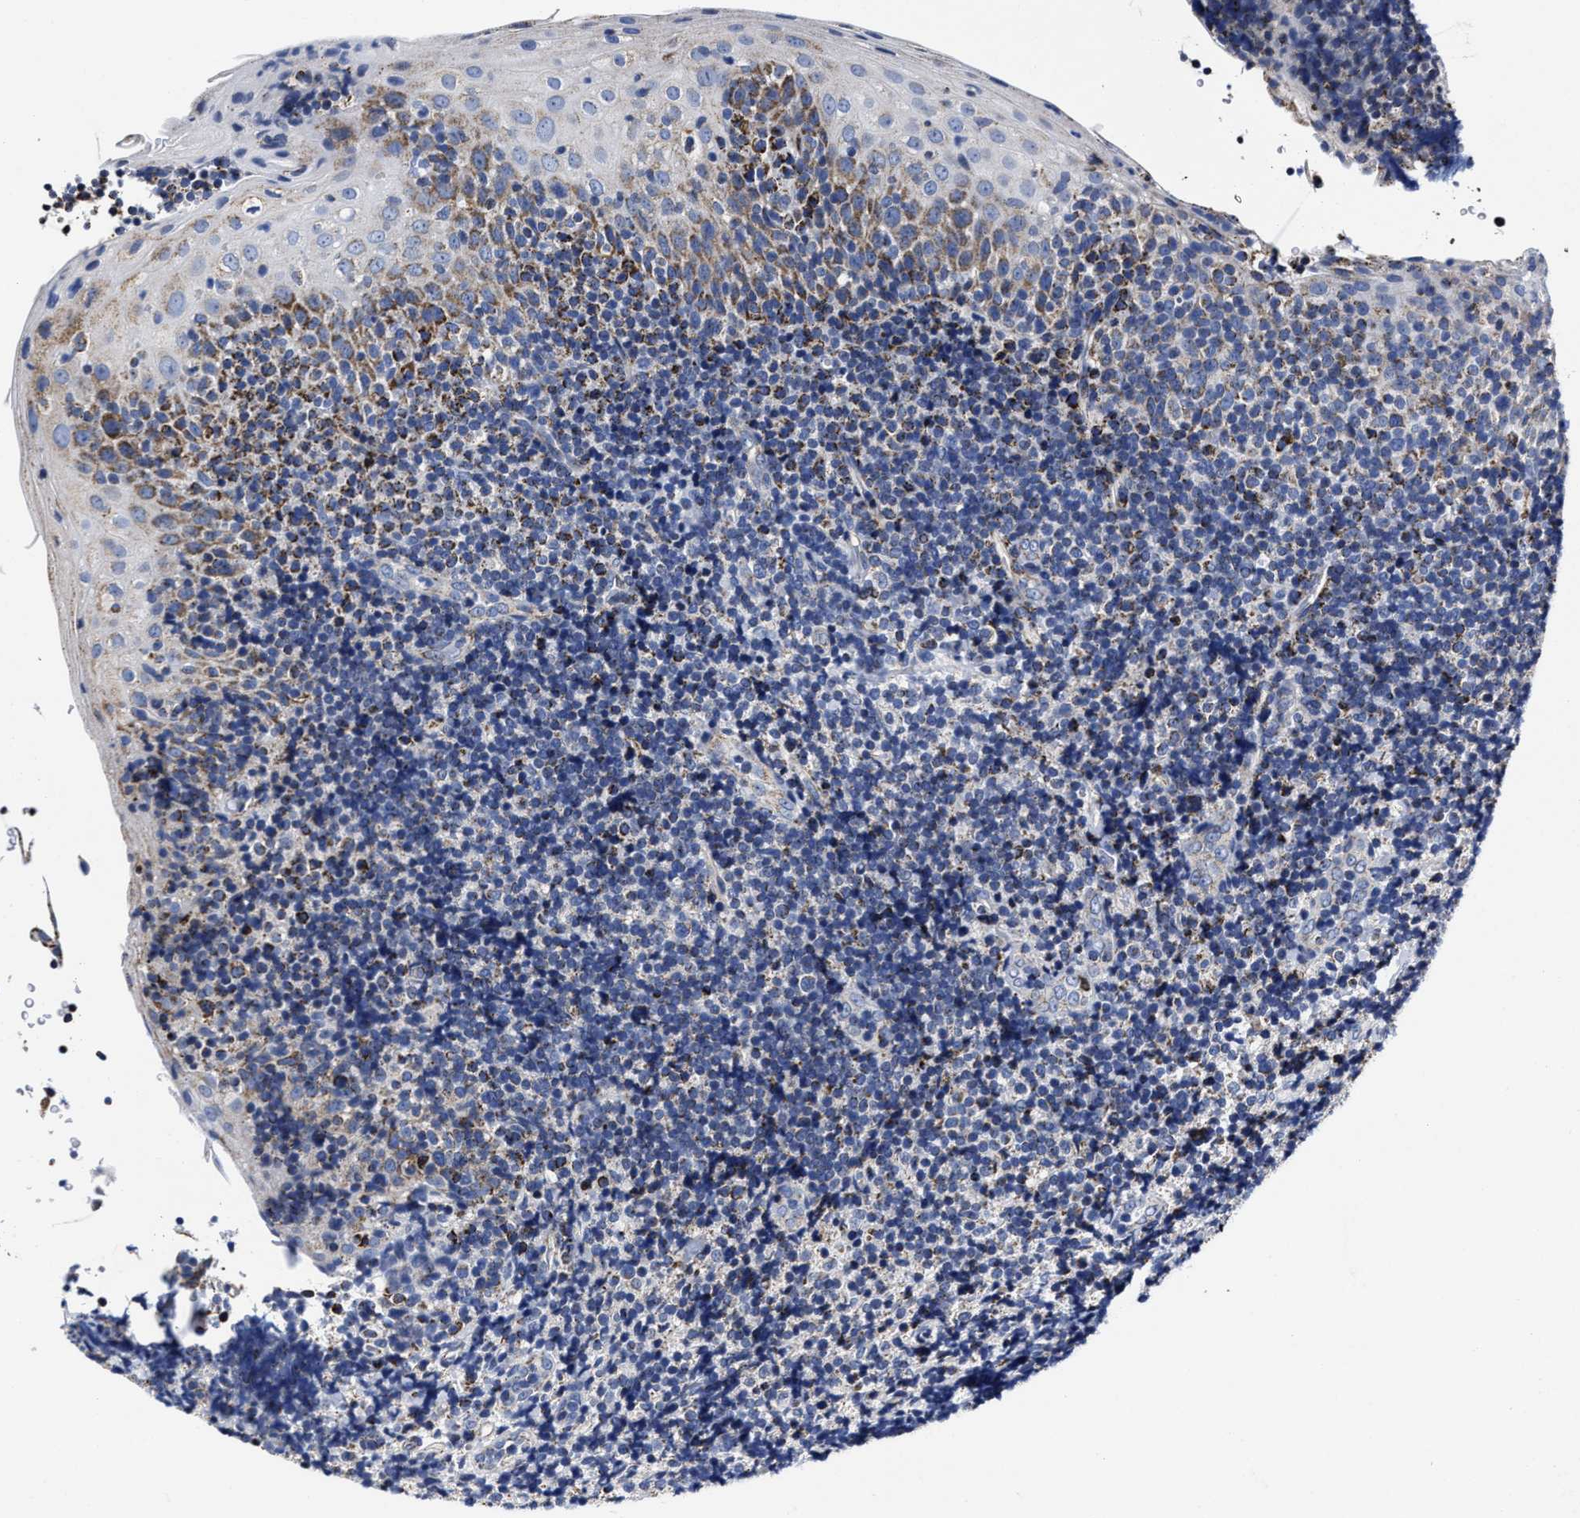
{"staining": {"intensity": "weak", "quantity": "<25%", "location": "cytoplasmic/membranous"}, "tissue": "tonsil", "cell_type": "Germinal center cells", "image_type": "normal", "snomed": [{"axis": "morphology", "description": "Normal tissue, NOS"}, {"axis": "topography", "description": "Tonsil"}], "caption": "Germinal center cells show no significant expression in unremarkable tonsil. (Stains: DAB (3,3'-diaminobenzidine) IHC with hematoxylin counter stain, Microscopy: brightfield microscopy at high magnification).", "gene": "HINT2", "patient": {"sex": "male", "age": 37}}